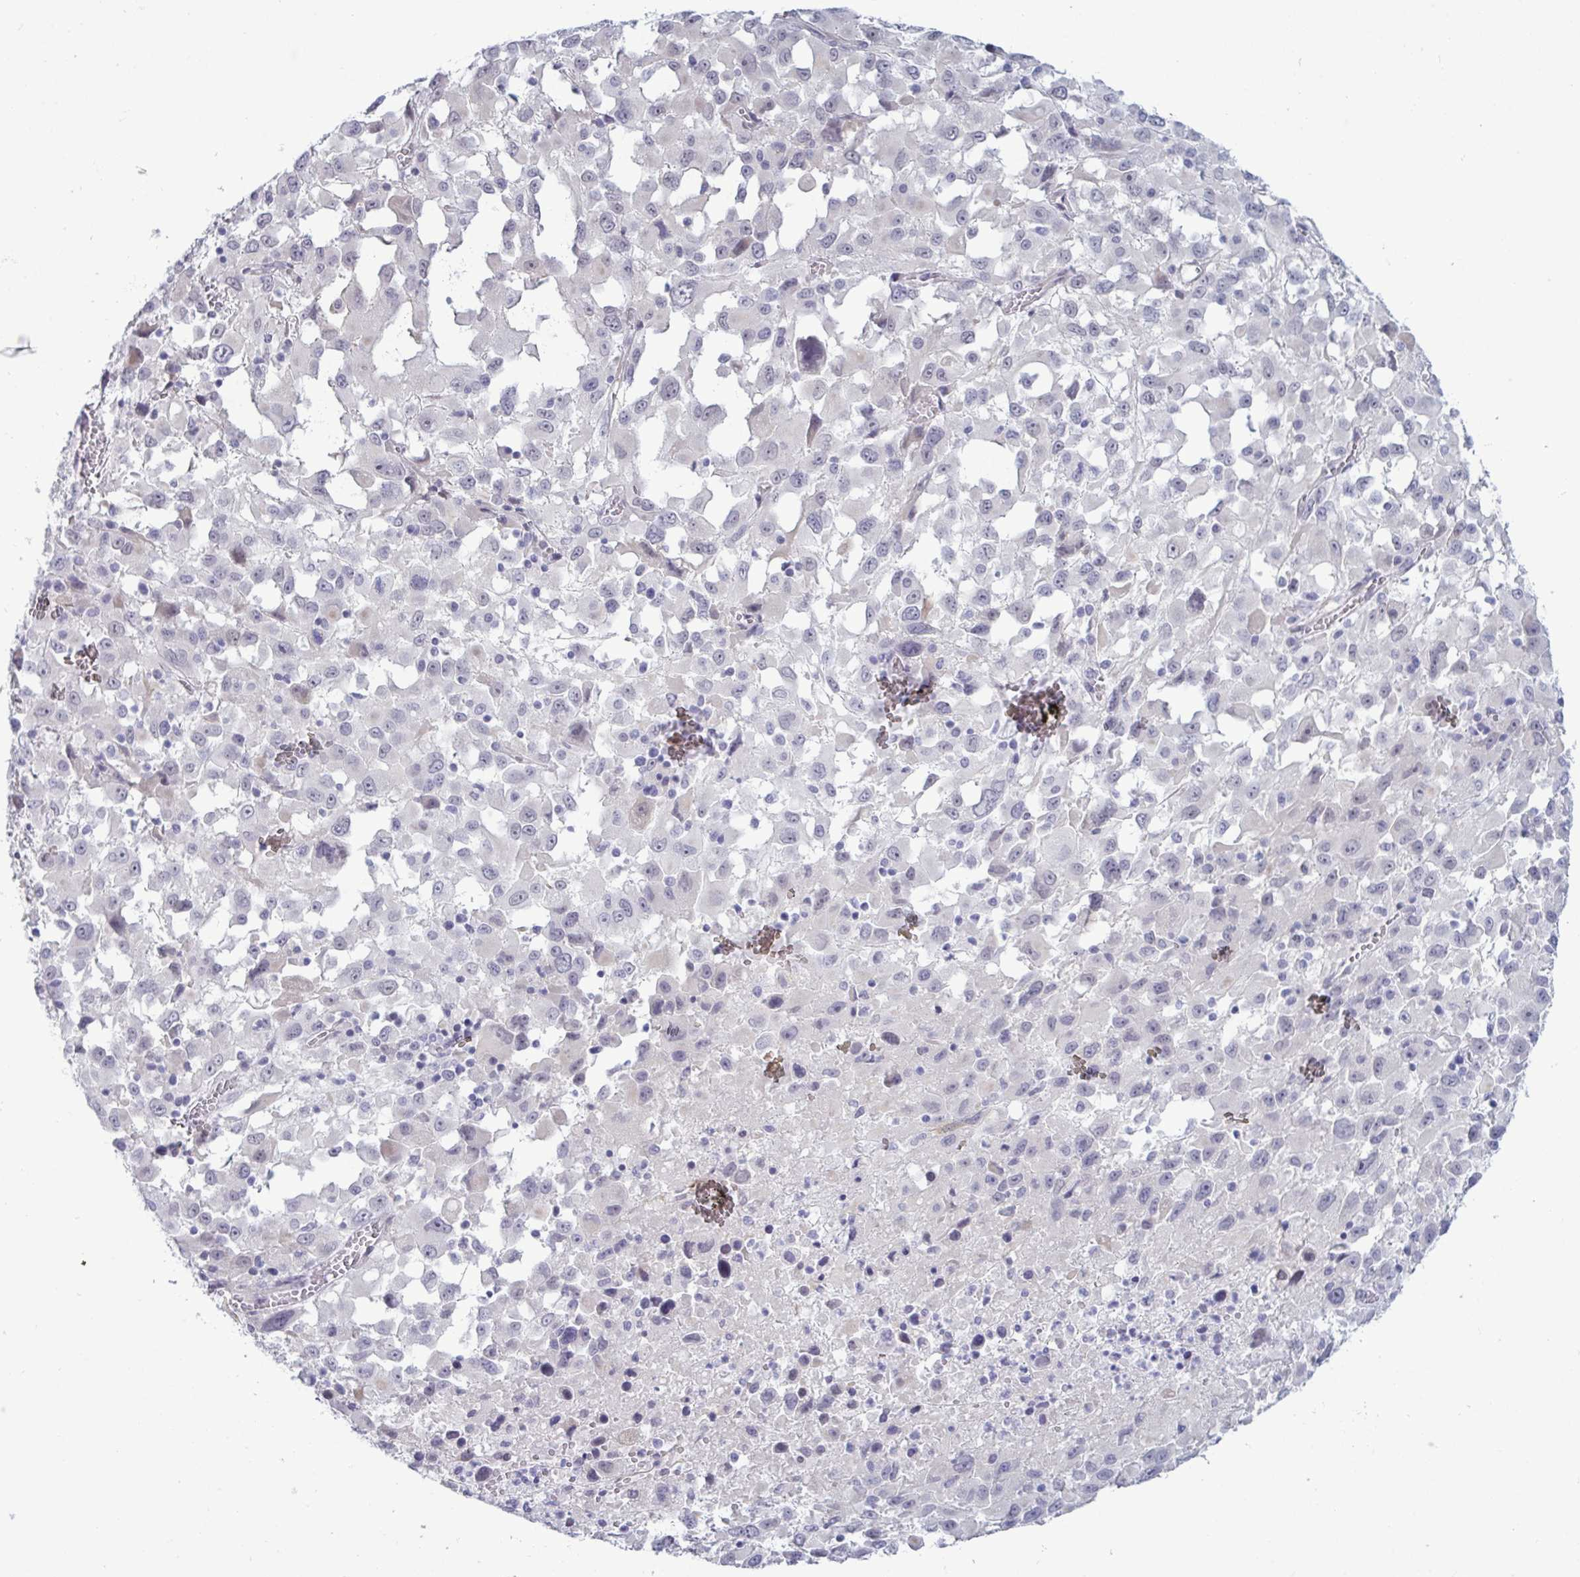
{"staining": {"intensity": "negative", "quantity": "none", "location": "none"}, "tissue": "melanoma", "cell_type": "Tumor cells", "image_type": "cancer", "snomed": [{"axis": "morphology", "description": "Malignant melanoma, Metastatic site"}, {"axis": "topography", "description": "Soft tissue"}], "caption": "This is an IHC micrograph of malignant melanoma (metastatic site). There is no staining in tumor cells.", "gene": "TCEAL8", "patient": {"sex": "male", "age": 50}}